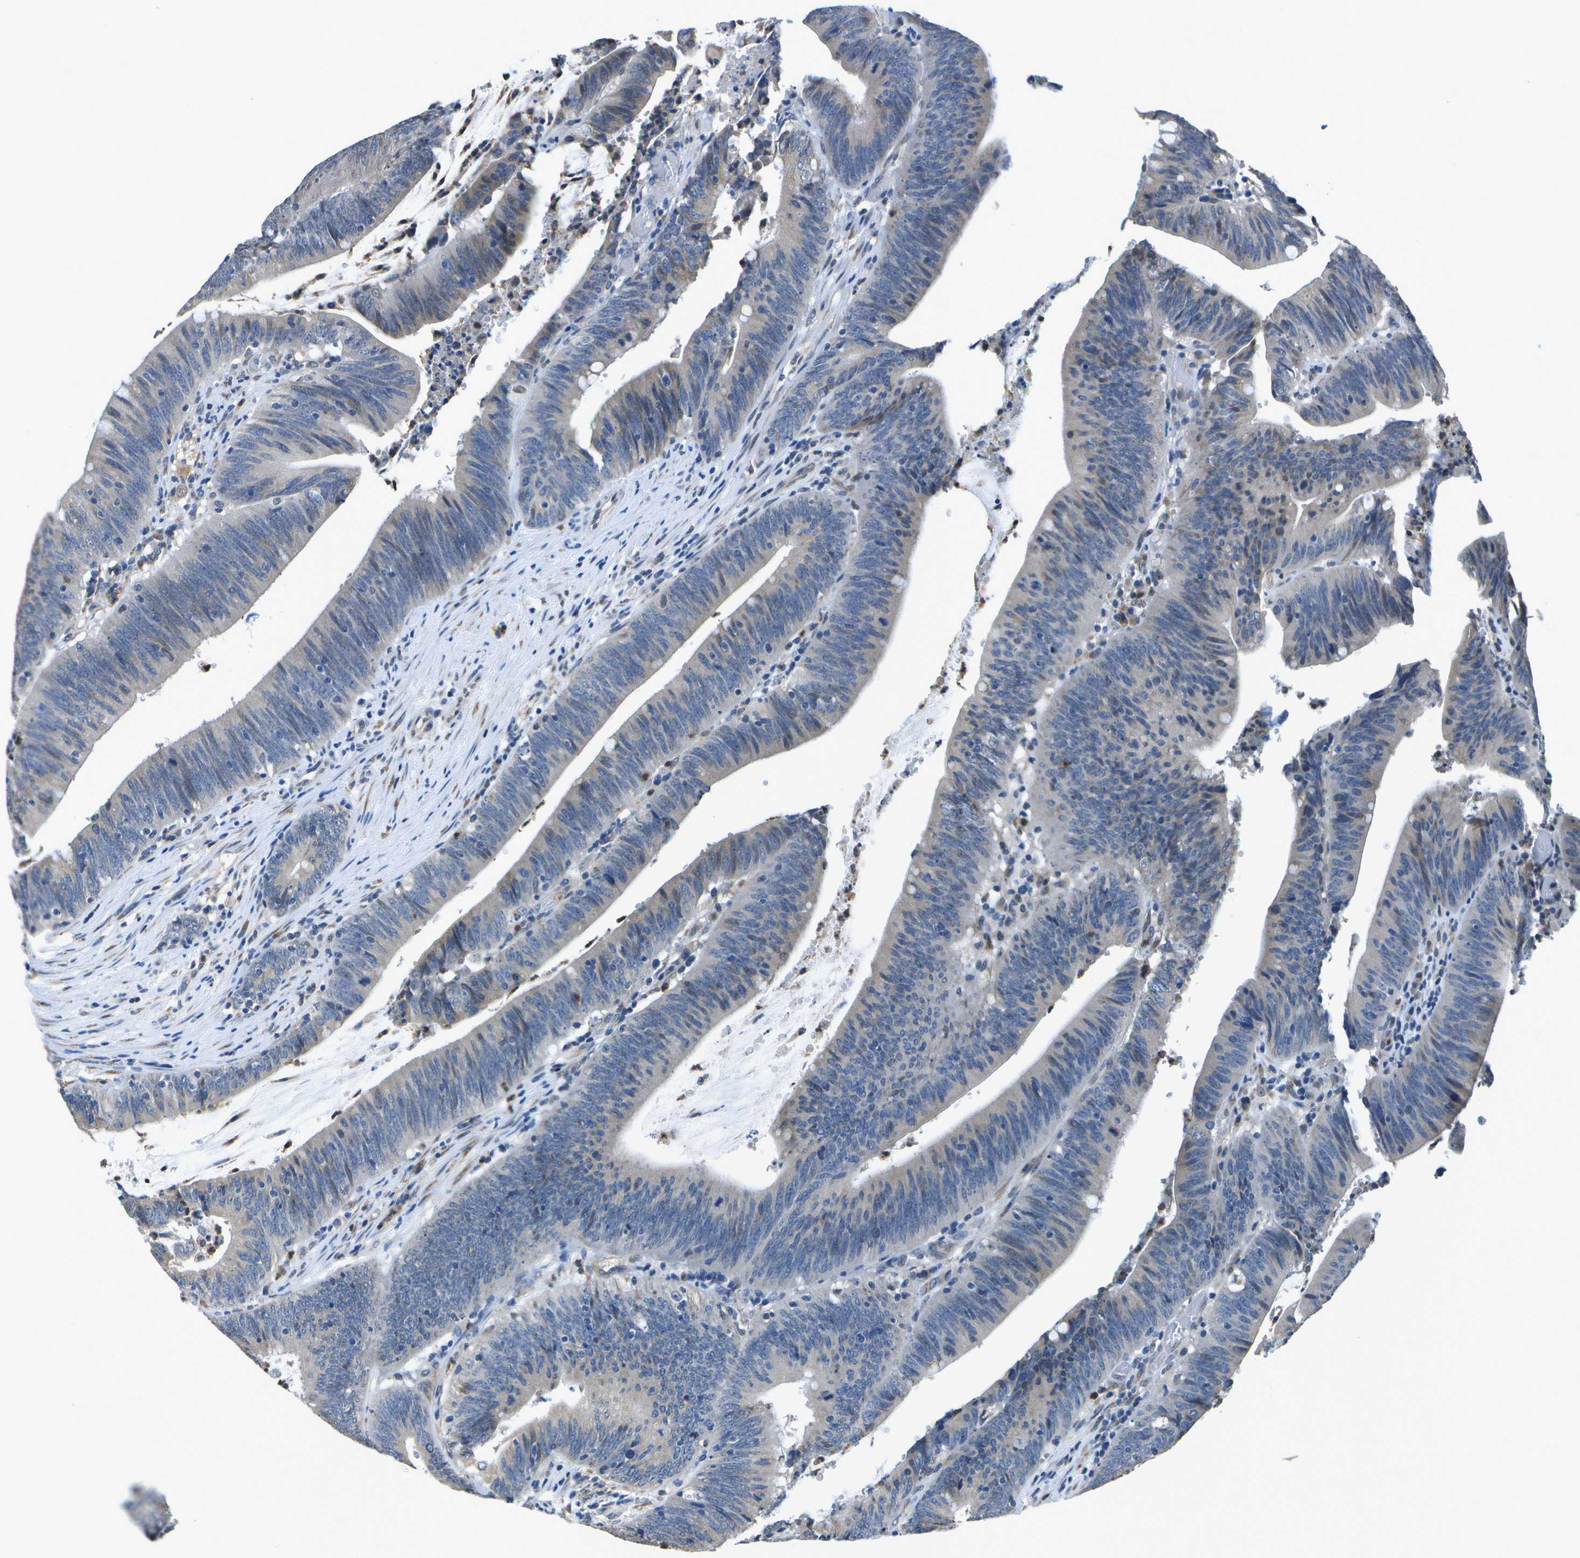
{"staining": {"intensity": "moderate", "quantity": "<25%", "location": "cytoplasmic/membranous"}, "tissue": "colorectal cancer", "cell_type": "Tumor cells", "image_type": "cancer", "snomed": [{"axis": "morphology", "description": "Normal tissue, NOS"}, {"axis": "morphology", "description": "Adenocarcinoma, NOS"}, {"axis": "topography", "description": "Rectum"}], "caption": "A brown stain highlights moderate cytoplasmic/membranous staining of a protein in human colorectal adenocarcinoma tumor cells. Nuclei are stained in blue.", "gene": "DSE", "patient": {"sex": "female", "age": 66}}